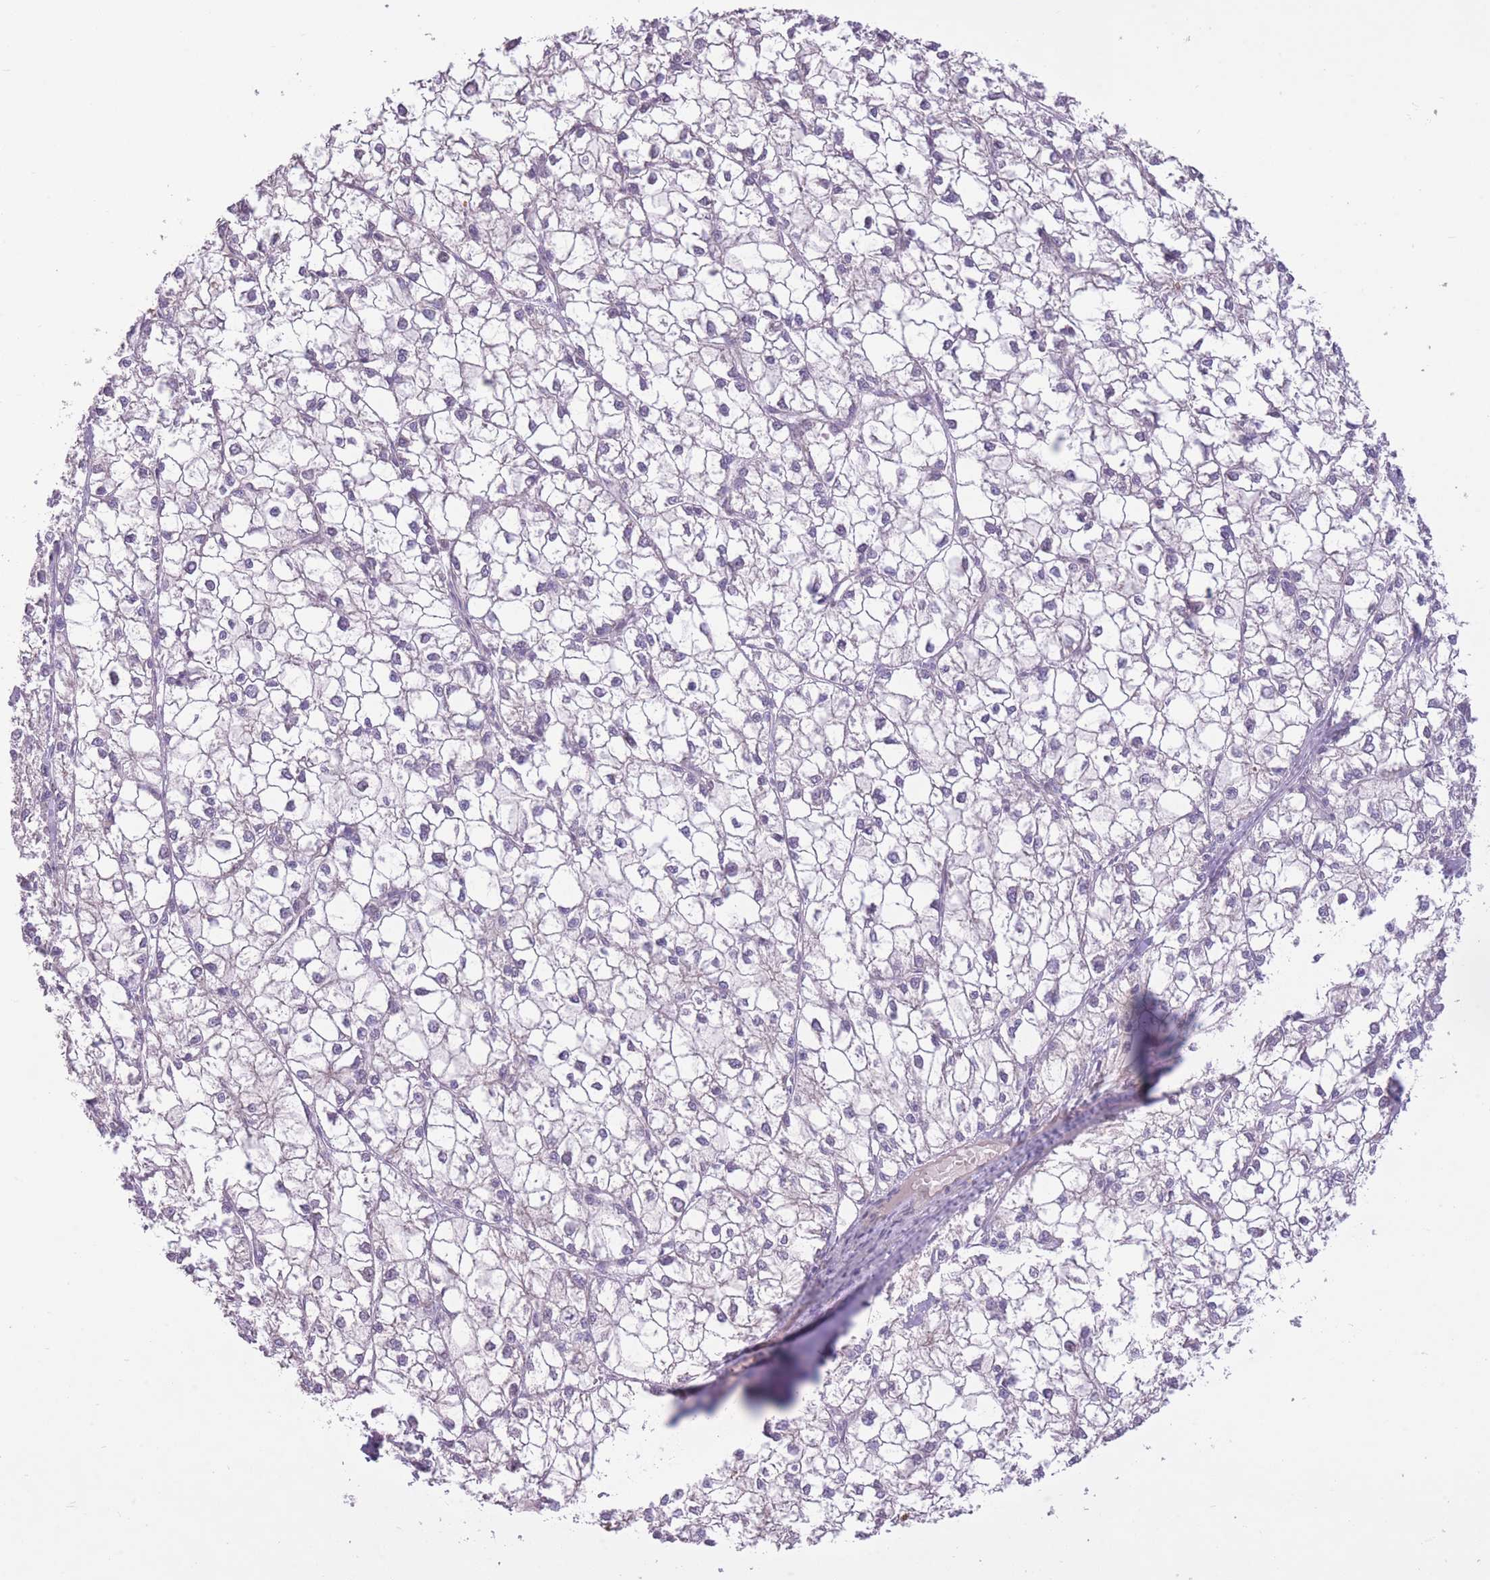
{"staining": {"intensity": "negative", "quantity": "none", "location": "none"}, "tissue": "liver cancer", "cell_type": "Tumor cells", "image_type": "cancer", "snomed": [{"axis": "morphology", "description": "Carcinoma, Hepatocellular, NOS"}, {"axis": "topography", "description": "Liver"}], "caption": "Protein analysis of liver cancer reveals no significant expression in tumor cells.", "gene": "WDR70", "patient": {"sex": "female", "age": 43}}